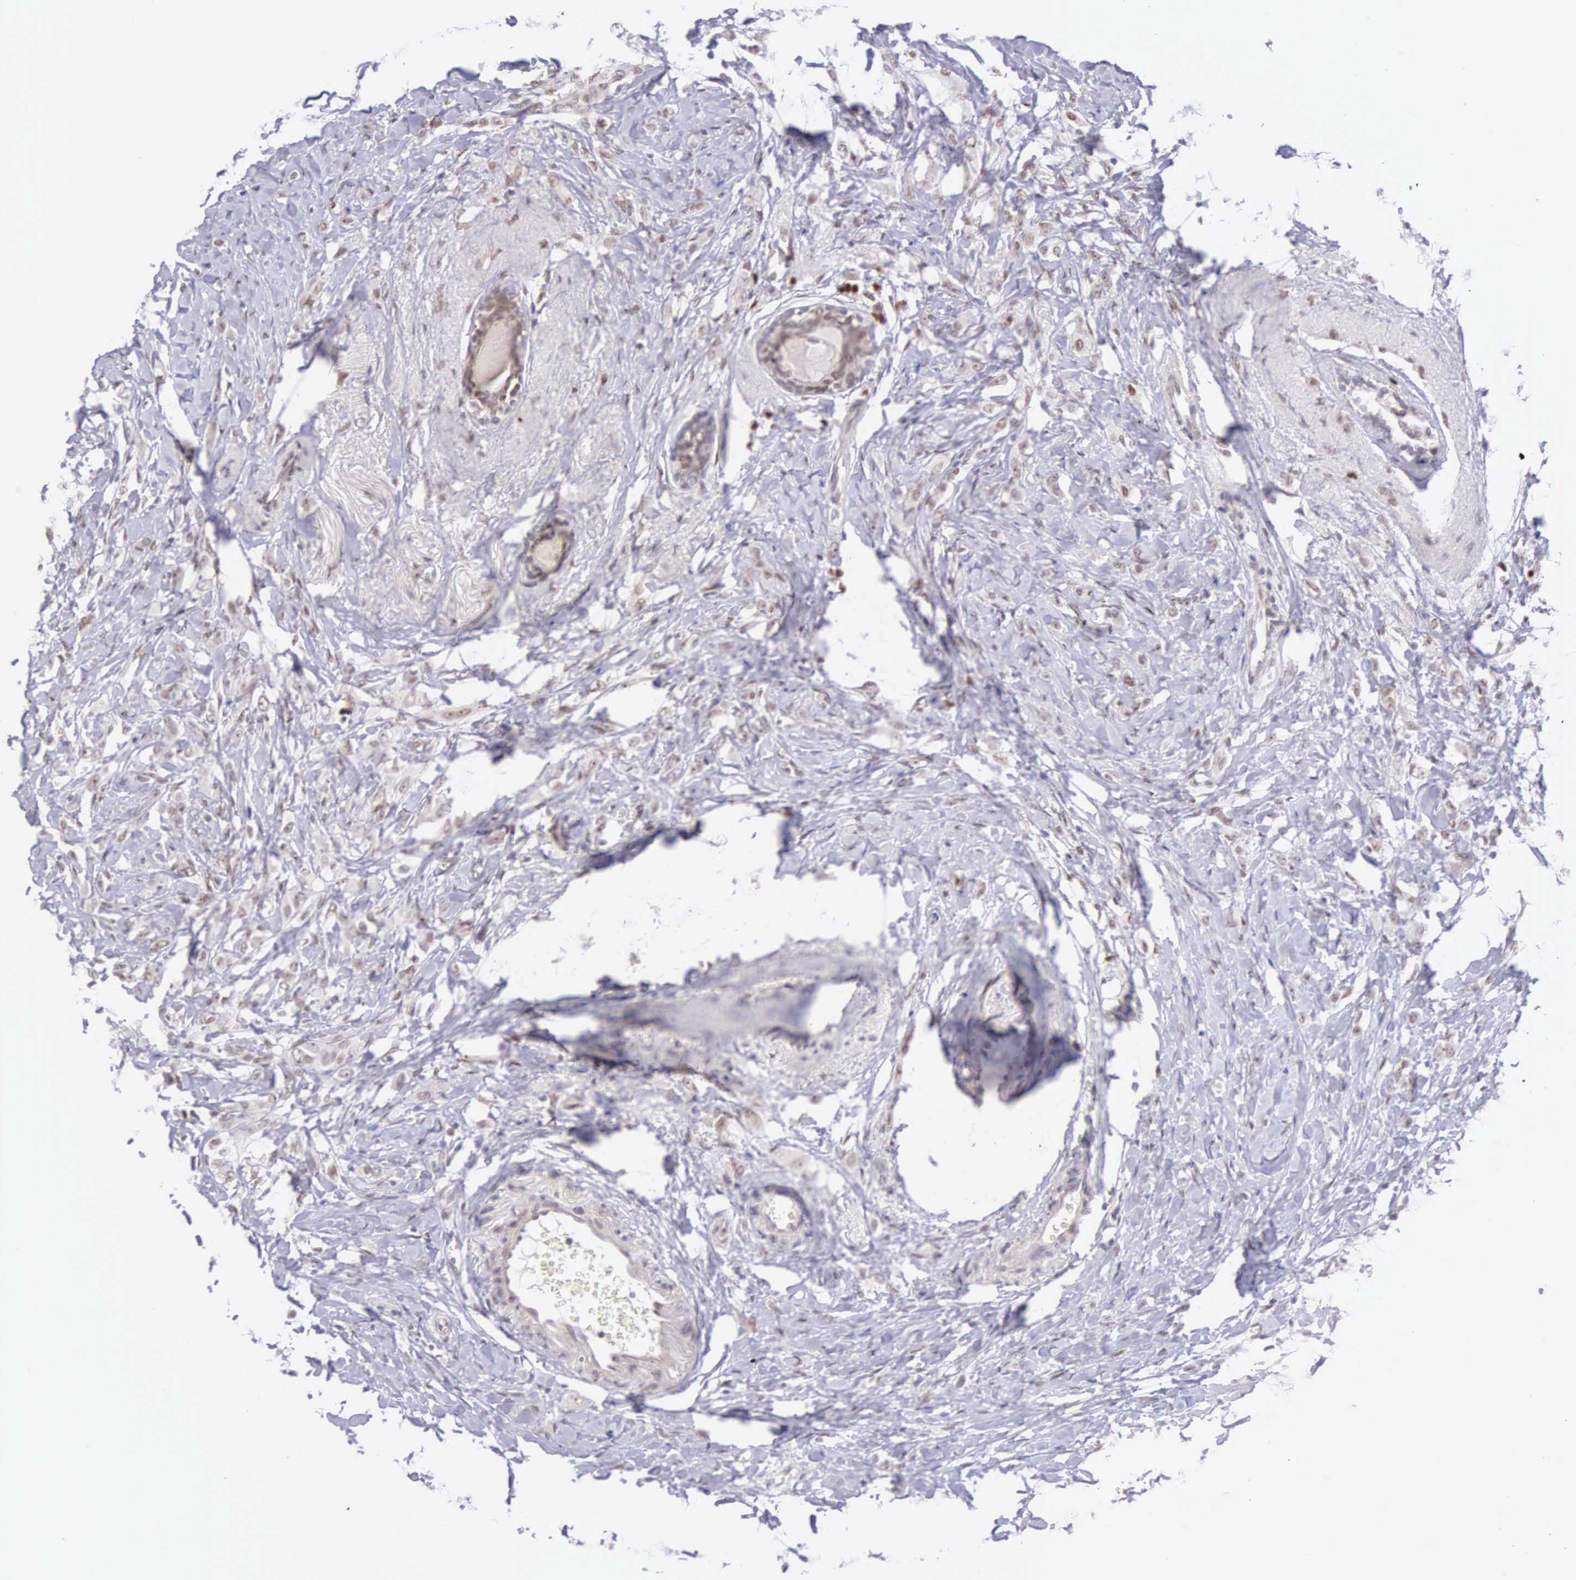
{"staining": {"intensity": "weak", "quantity": "25%-75%", "location": "nuclear"}, "tissue": "breast cancer", "cell_type": "Tumor cells", "image_type": "cancer", "snomed": [{"axis": "morphology", "description": "Lobular carcinoma"}, {"axis": "topography", "description": "Breast"}], "caption": "Human breast cancer stained with a protein marker demonstrates weak staining in tumor cells.", "gene": "CCDC117", "patient": {"sex": "female", "age": 57}}